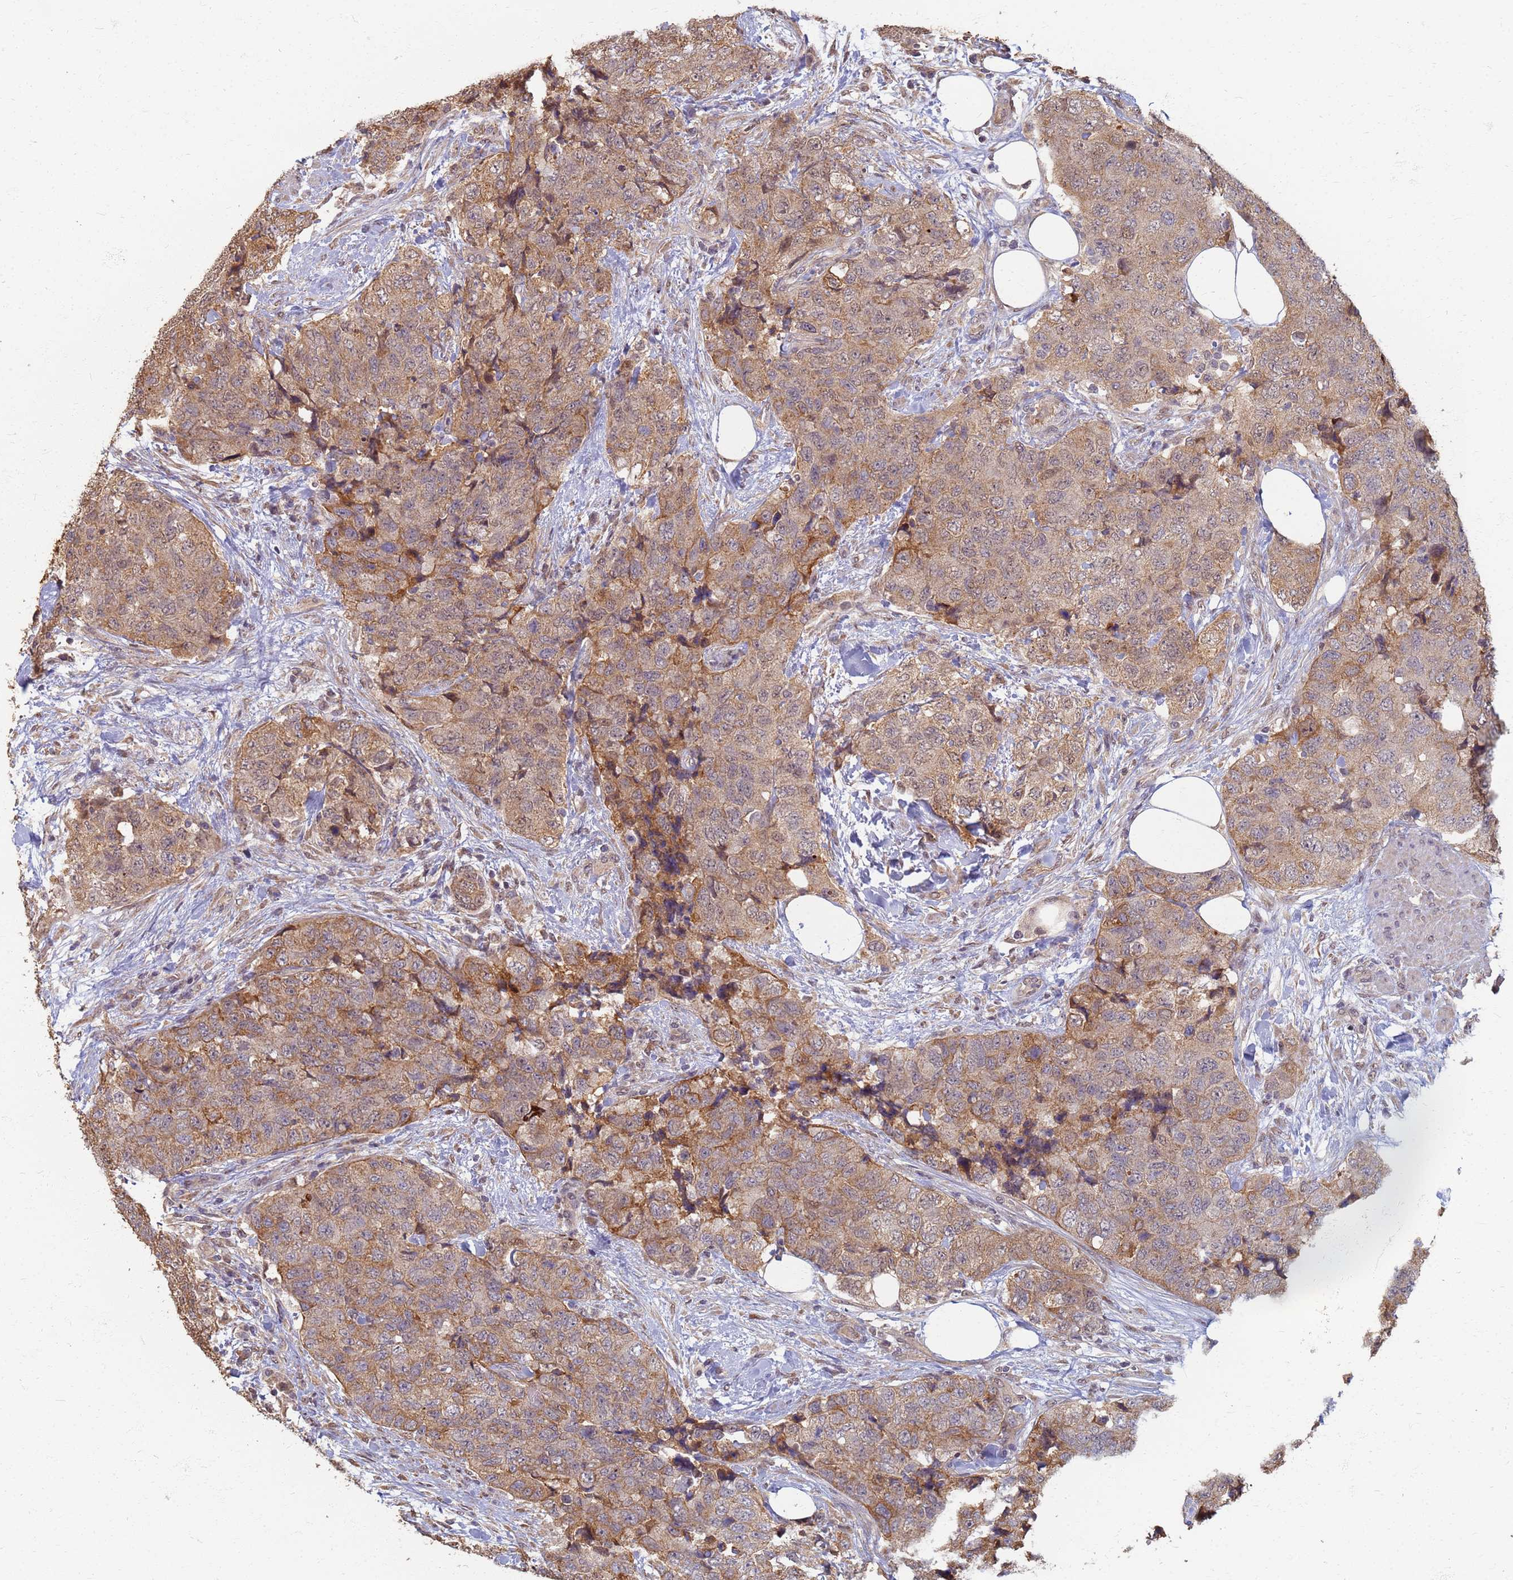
{"staining": {"intensity": "moderate", "quantity": "25%-75%", "location": "cytoplasmic/membranous"}, "tissue": "urothelial cancer", "cell_type": "Tumor cells", "image_type": "cancer", "snomed": [{"axis": "morphology", "description": "Urothelial carcinoma, High grade"}, {"axis": "topography", "description": "Urinary bladder"}], "caption": "Brown immunohistochemical staining in urothelial carcinoma (high-grade) reveals moderate cytoplasmic/membranous expression in about 25%-75% of tumor cells. Nuclei are stained in blue.", "gene": "ITGB4", "patient": {"sex": "female", "age": 78}}